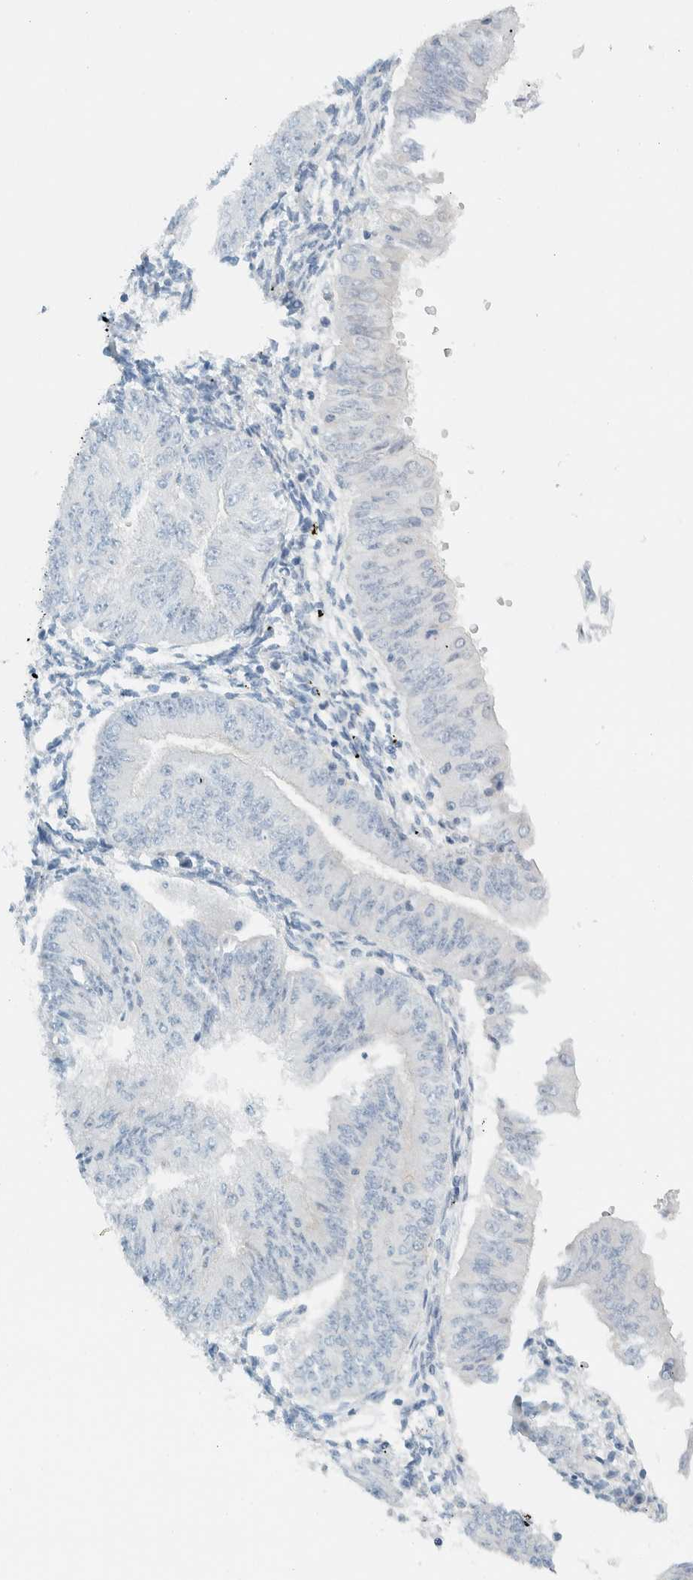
{"staining": {"intensity": "negative", "quantity": "none", "location": "none"}, "tissue": "endometrial cancer", "cell_type": "Tumor cells", "image_type": "cancer", "snomed": [{"axis": "morphology", "description": "Normal tissue, NOS"}, {"axis": "morphology", "description": "Adenocarcinoma, NOS"}, {"axis": "topography", "description": "Endometrium"}], "caption": "The micrograph reveals no staining of tumor cells in endometrial adenocarcinoma.", "gene": "NDE1", "patient": {"sex": "female", "age": 53}}